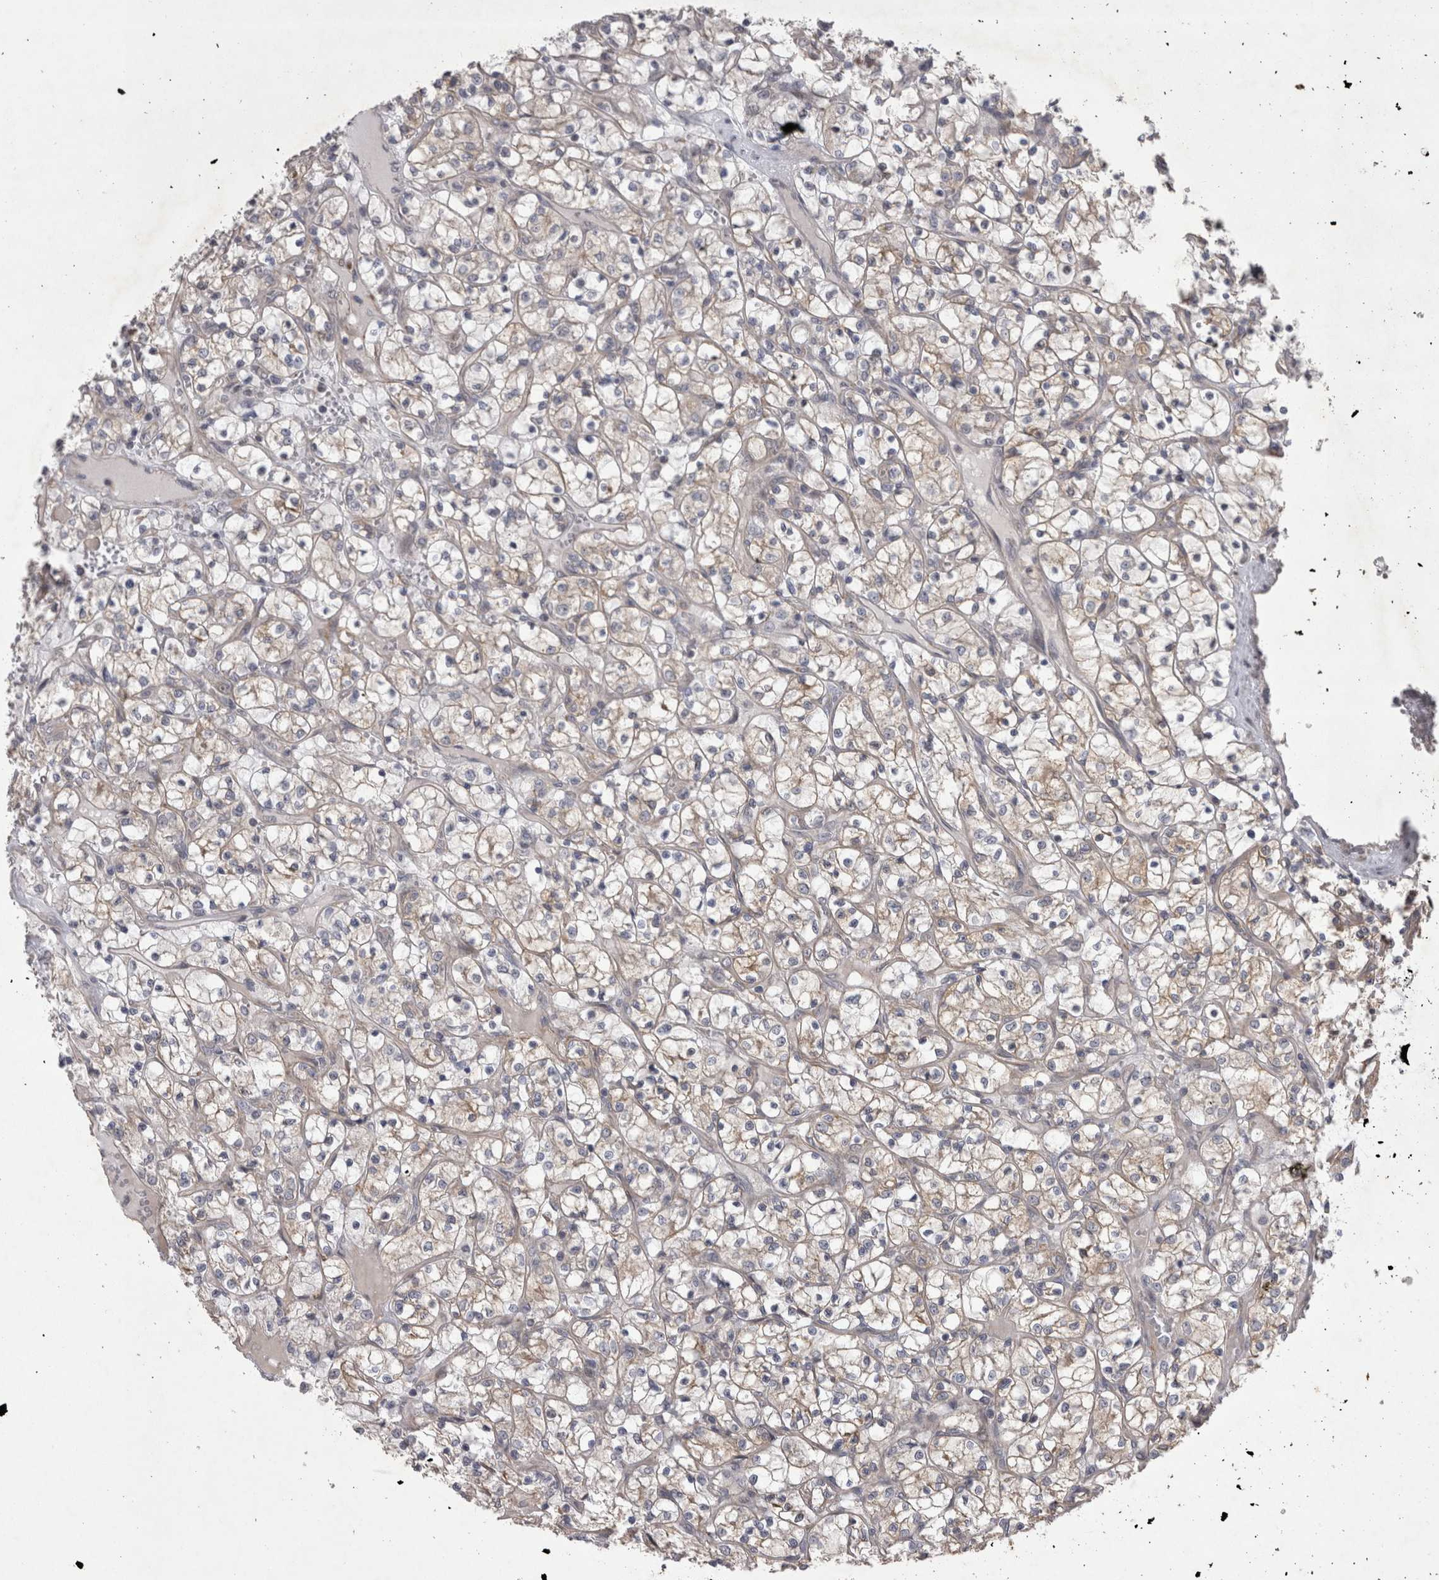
{"staining": {"intensity": "weak", "quantity": "<25%", "location": "cytoplasmic/membranous"}, "tissue": "renal cancer", "cell_type": "Tumor cells", "image_type": "cancer", "snomed": [{"axis": "morphology", "description": "Adenocarcinoma, NOS"}, {"axis": "topography", "description": "Kidney"}], "caption": "This histopathology image is of renal cancer (adenocarcinoma) stained with immunohistochemistry to label a protein in brown with the nuclei are counter-stained blue. There is no positivity in tumor cells.", "gene": "TSPOAP1", "patient": {"sex": "female", "age": 69}}